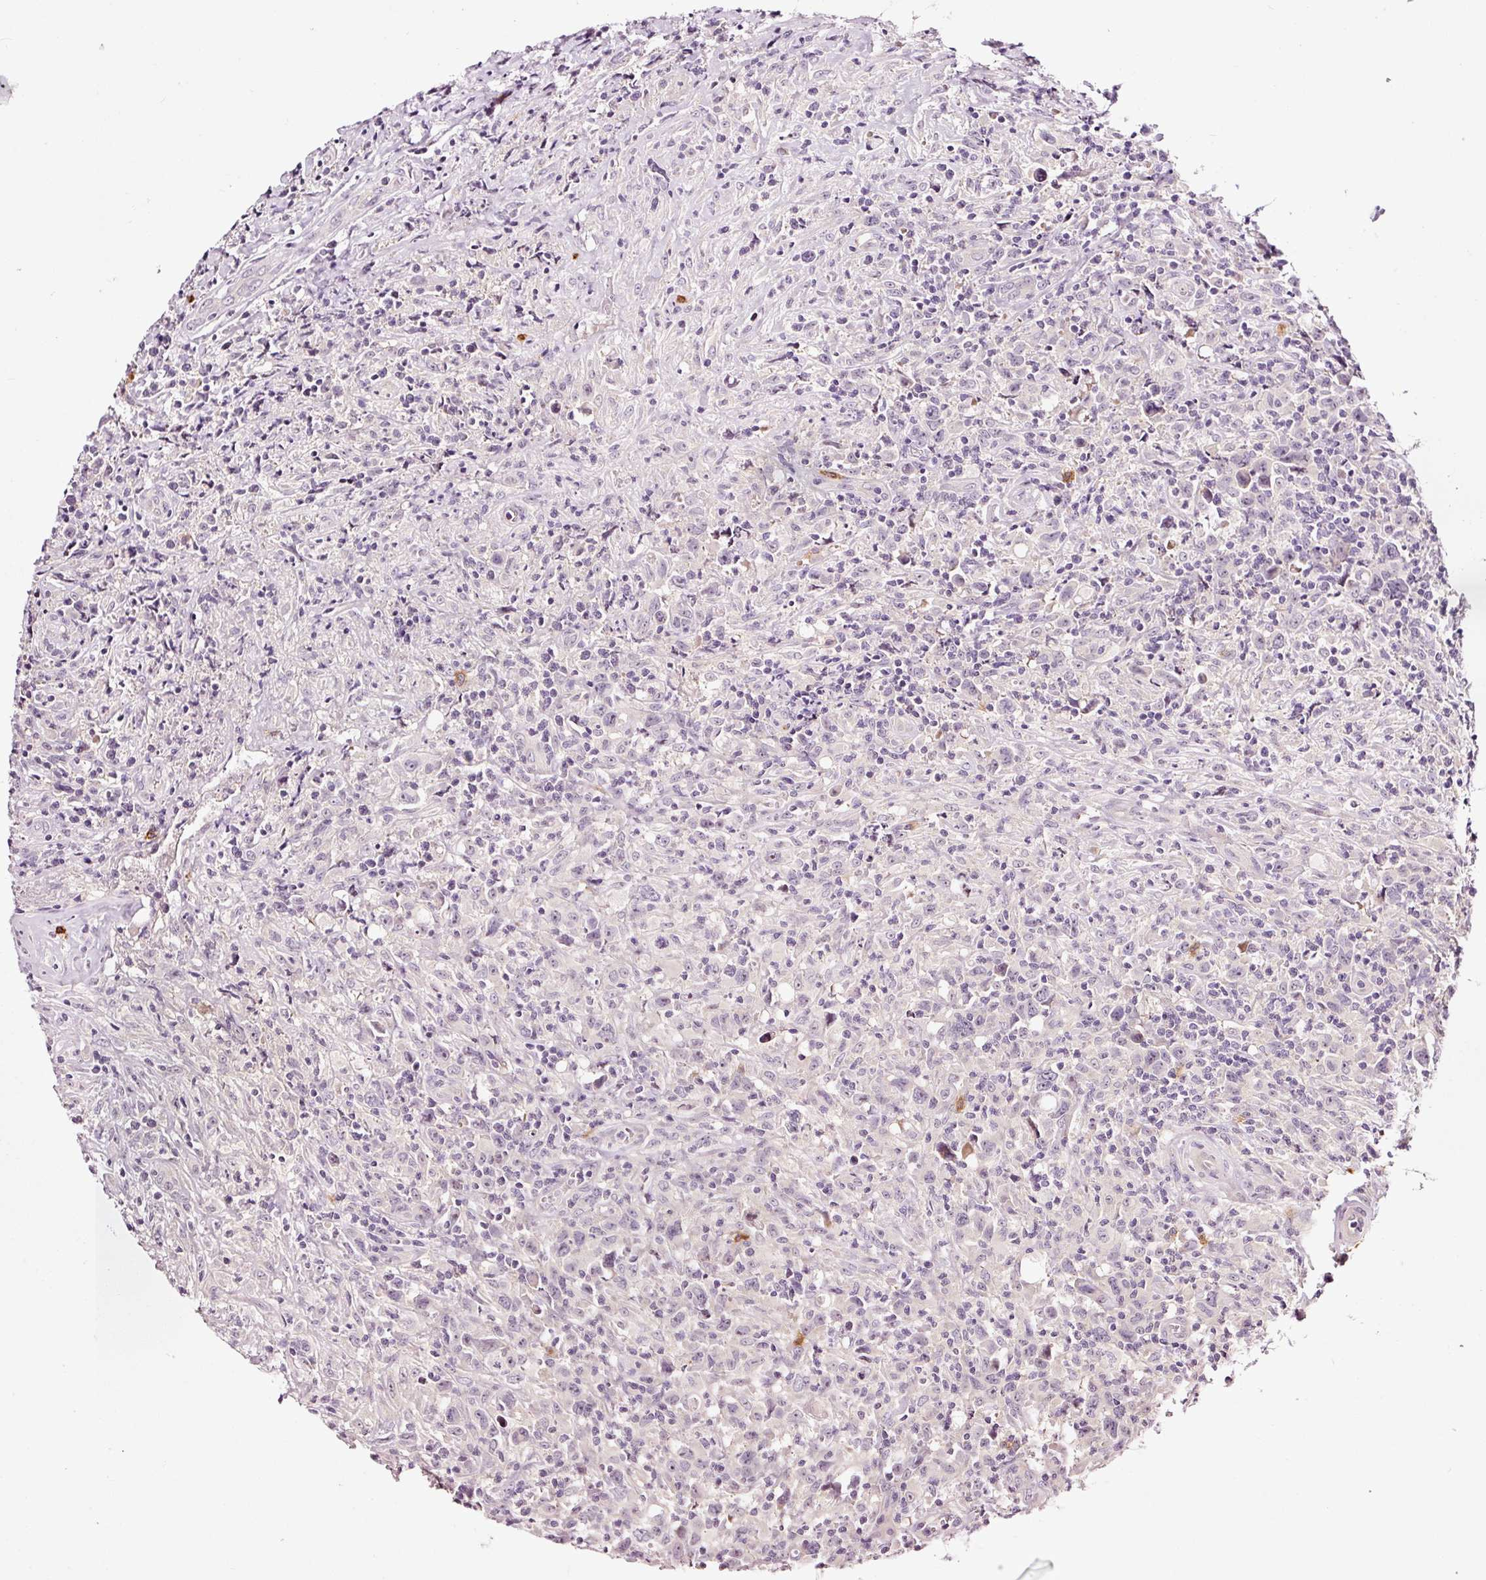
{"staining": {"intensity": "negative", "quantity": "none", "location": "none"}, "tissue": "lymphoma", "cell_type": "Tumor cells", "image_type": "cancer", "snomed": [{"axis": "morphology", "description": "Hodgkin's disease, NOS"}, {"axis": "topography", "description": "Lymph node"}], "caption": "Lymphoma stained for a protein using immunohistochemistry demonstrates no staining tumor cells.", "gene": "UTP14A", "patient": {"sex": "female", "age": 18}}